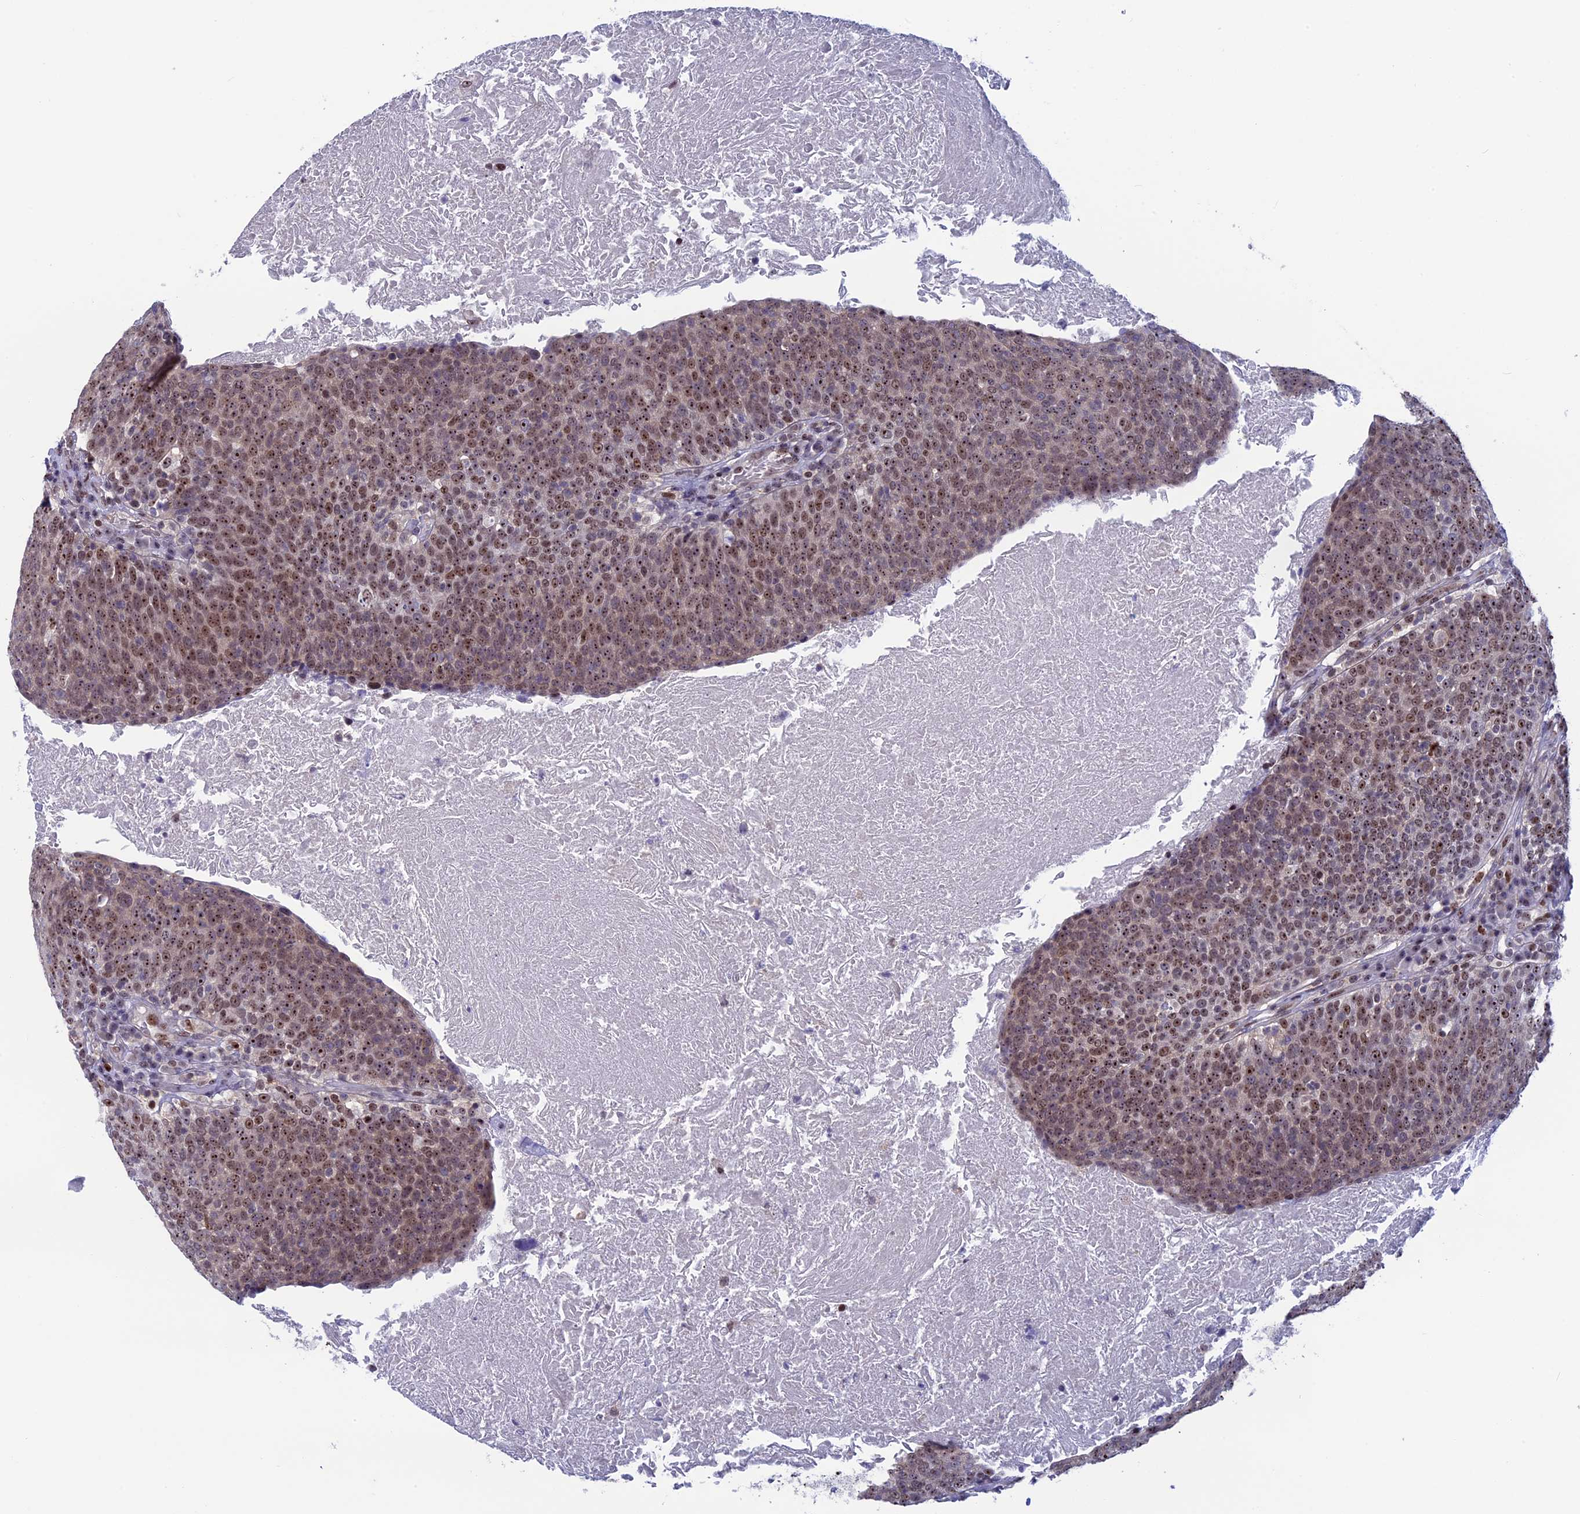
{"staining": {"intensity": "moderate", "quantity": ">75%", "location": "nuclear"}, "tissue": "head and neck cancer", "cell_type": "Tumor cells", "image_type": "cancer", "snomed": [{"axis": "morphology", "description": "Squamous cell carcinoma, NOS"}, {"axis": "morphology", "description": "Squamous cell carcinoma, metastatic, NOS"}, {"axis": "topography", "description": "Lymph node"}, {"axis": "topography", "description": "Head-Neck"}], "caption": "Moderate nuclear expression is present in approximately >75% of tumor cells in metastatic squamous cell carcinoma (head and neck).", "gene": "CCDC86", "patient": {"sex": "male", "age": 62}}